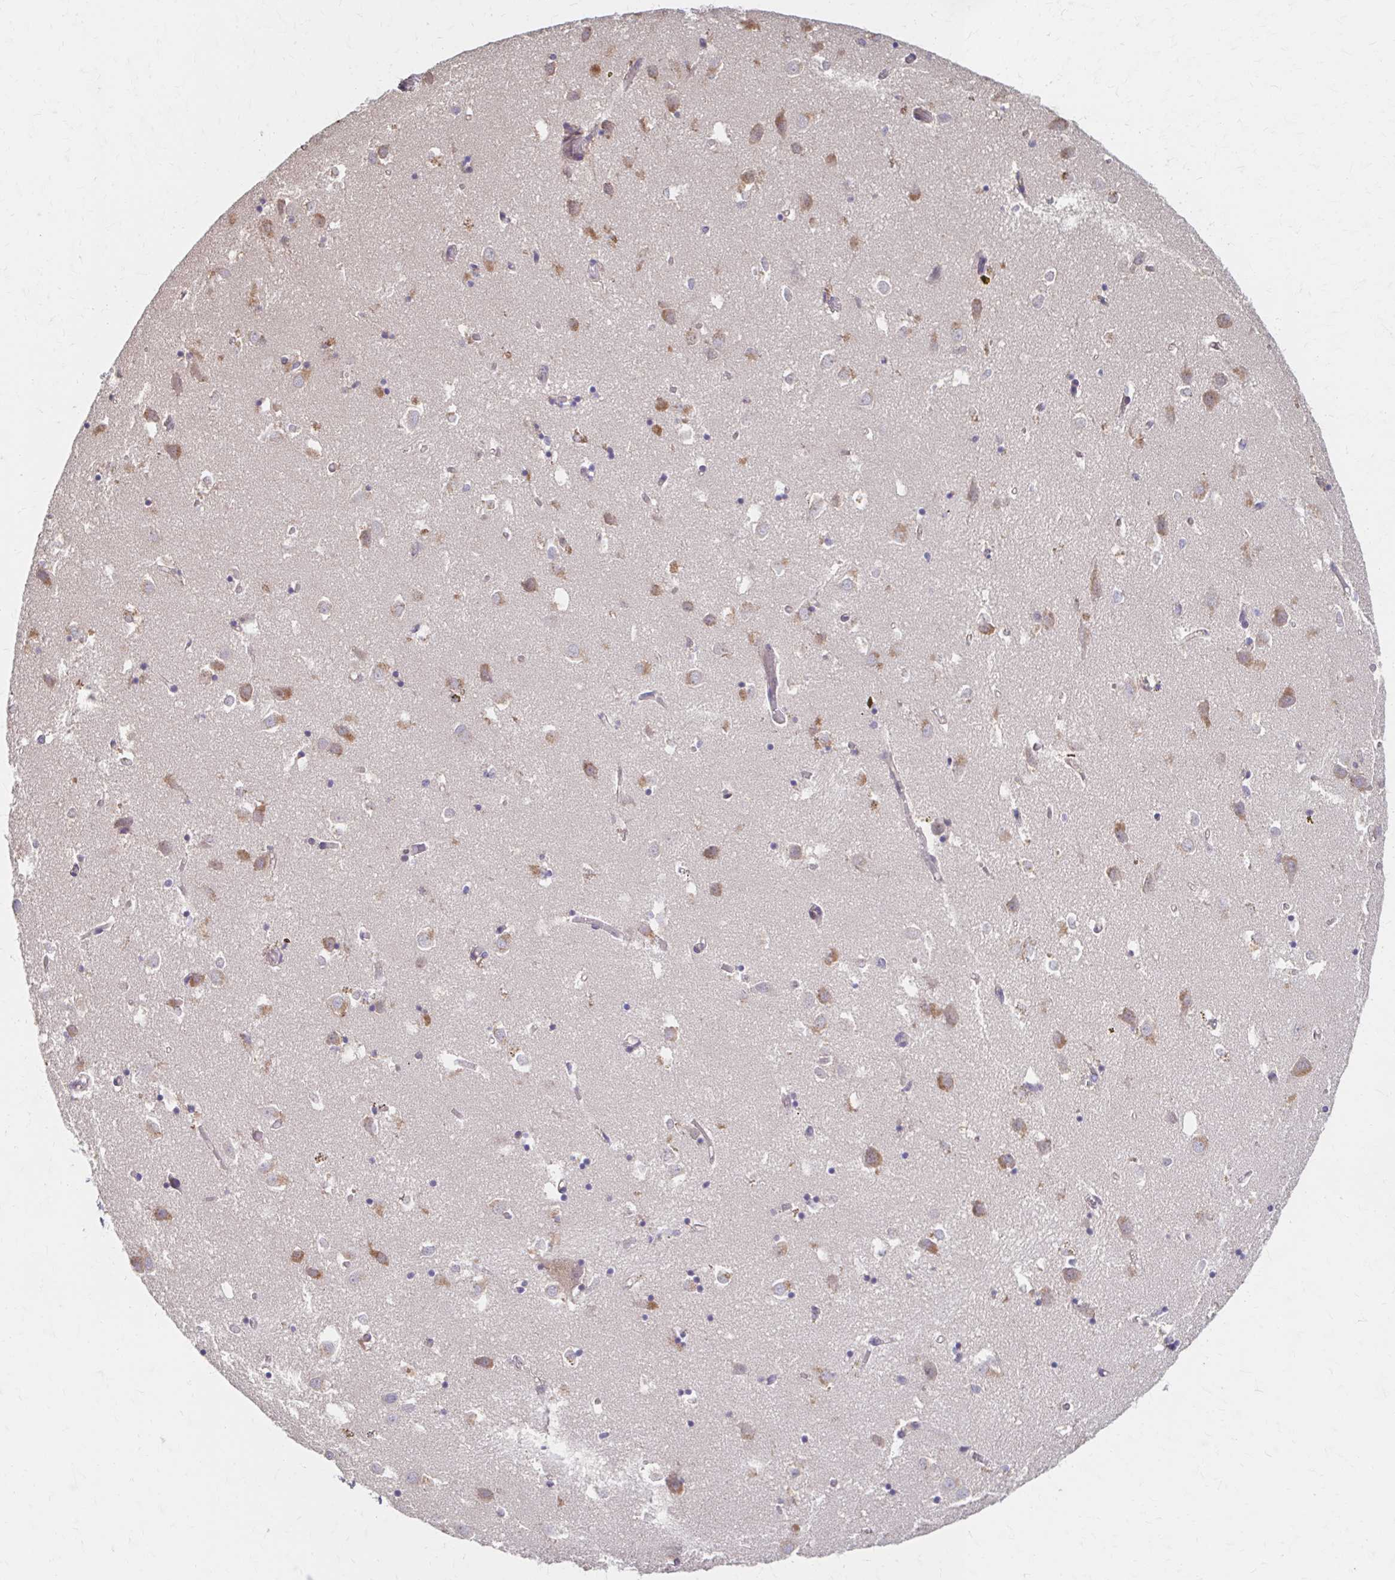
{"staining": {"intensity": "negative", "quantity": "none", "location": "none"}, "tissue": "caudate", "cell_type": "Glial cells", "image_type": "normal", "snomed": [{"axis": "morphology", "description": "Normal tissue, NOS"}, {"axis": "topography", "description": "Lateral ventricle wall"}], "caption": "High power microscopy photomicrograph of an IHC micrograph of normal caudate, revealing no significant expression in glial cells.", "gene": "HMGCS2", "patient": {"sex": "male", "age": 70}}